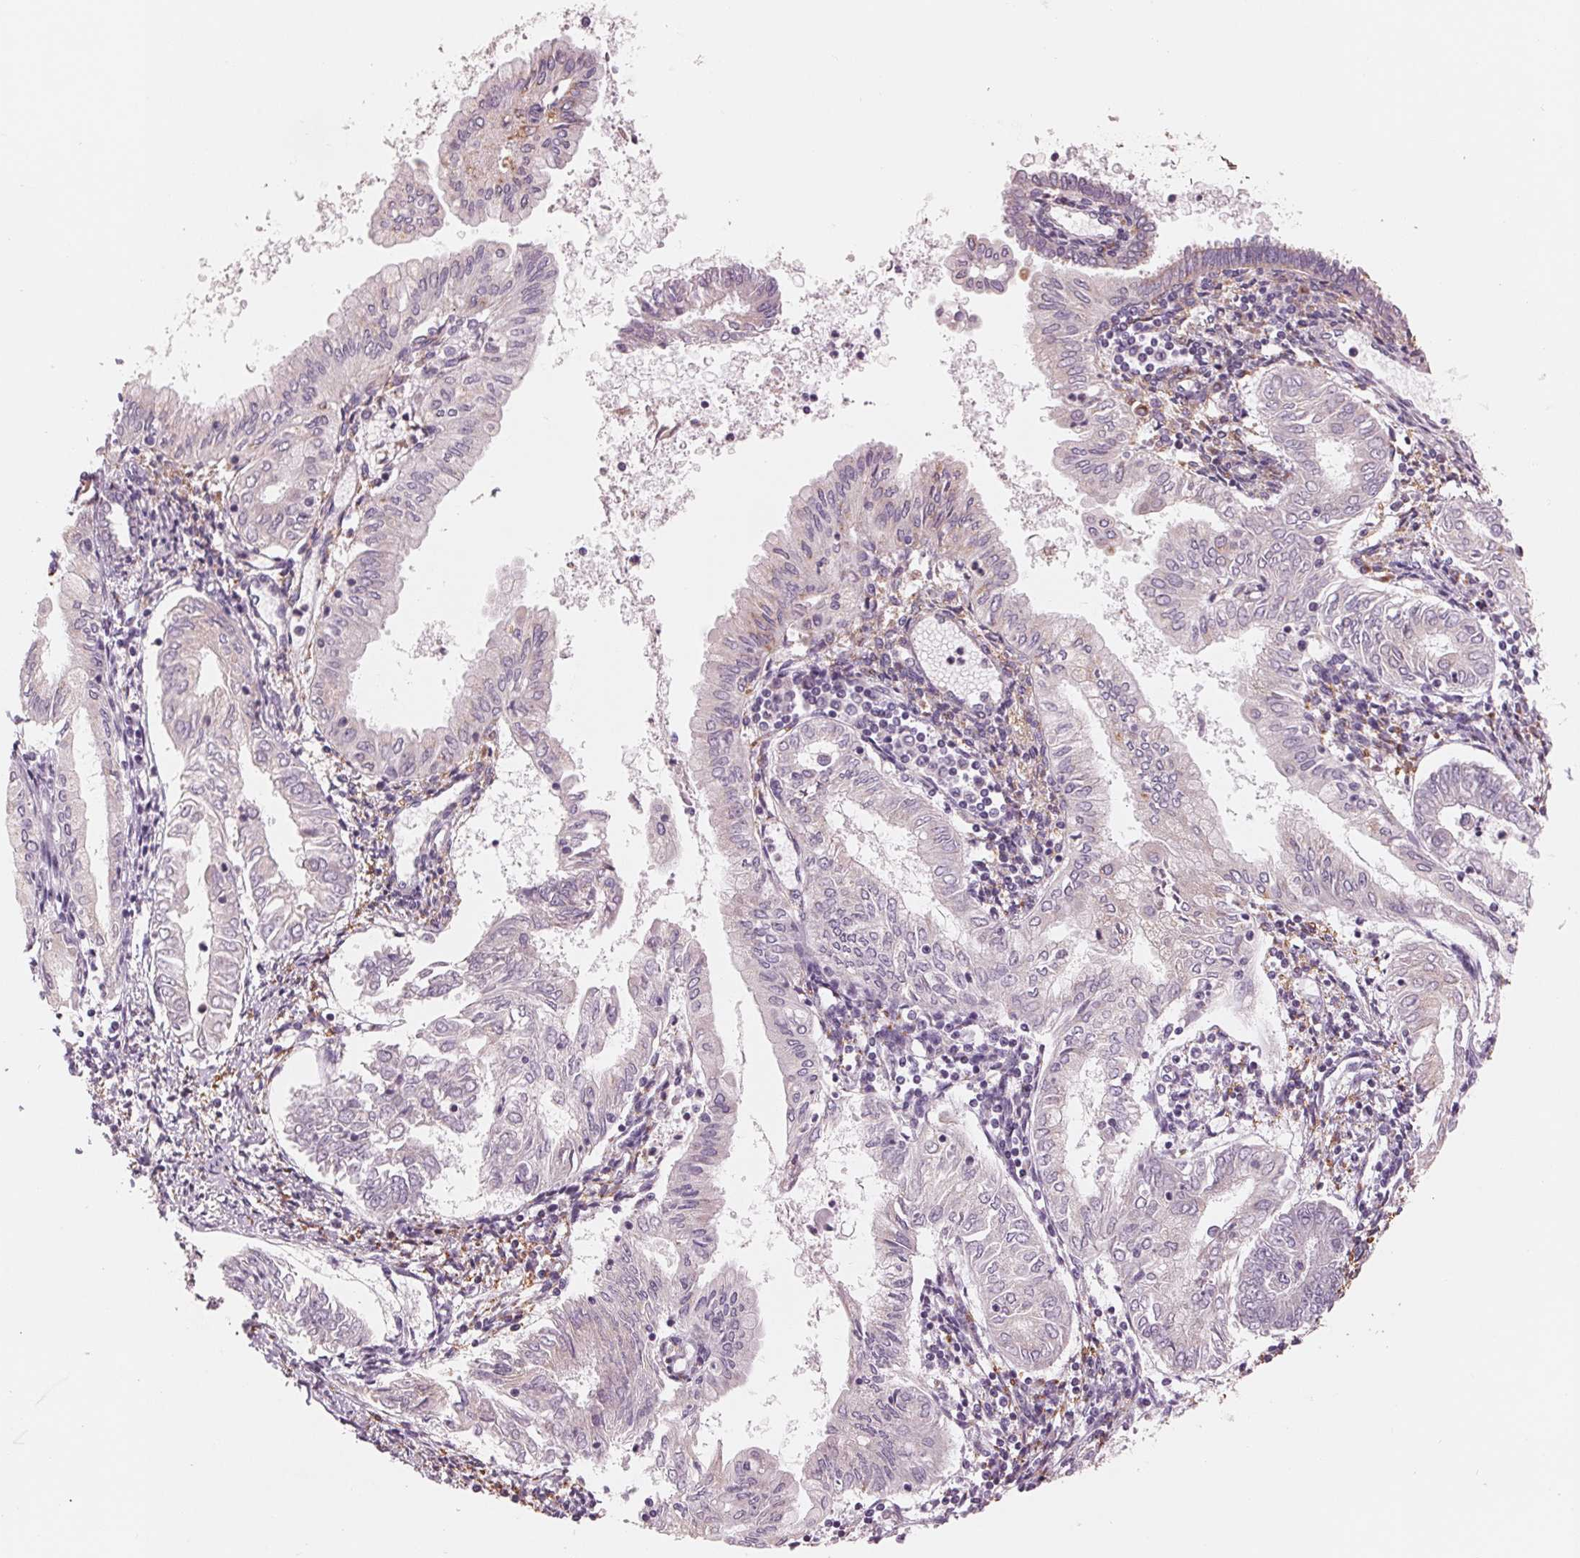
{"staining": {"intensity": "negative", "quantity": "none", "location": "none"}, "tissue": "endometrial cancer", "cell_type": "Tumor cells", "image_type": "cancer", "snomed": [{"axis": "morphology", "description": "Adenocarcinoma, NOS"}, {"axis": "topography", "description": "Endometrium"}], "caption": "Tumor cells are negative for brown protein staining in endometrial adenocarcinoma.", "gene": "IL9R", "patient": {"sex": "female", "age": 68}}